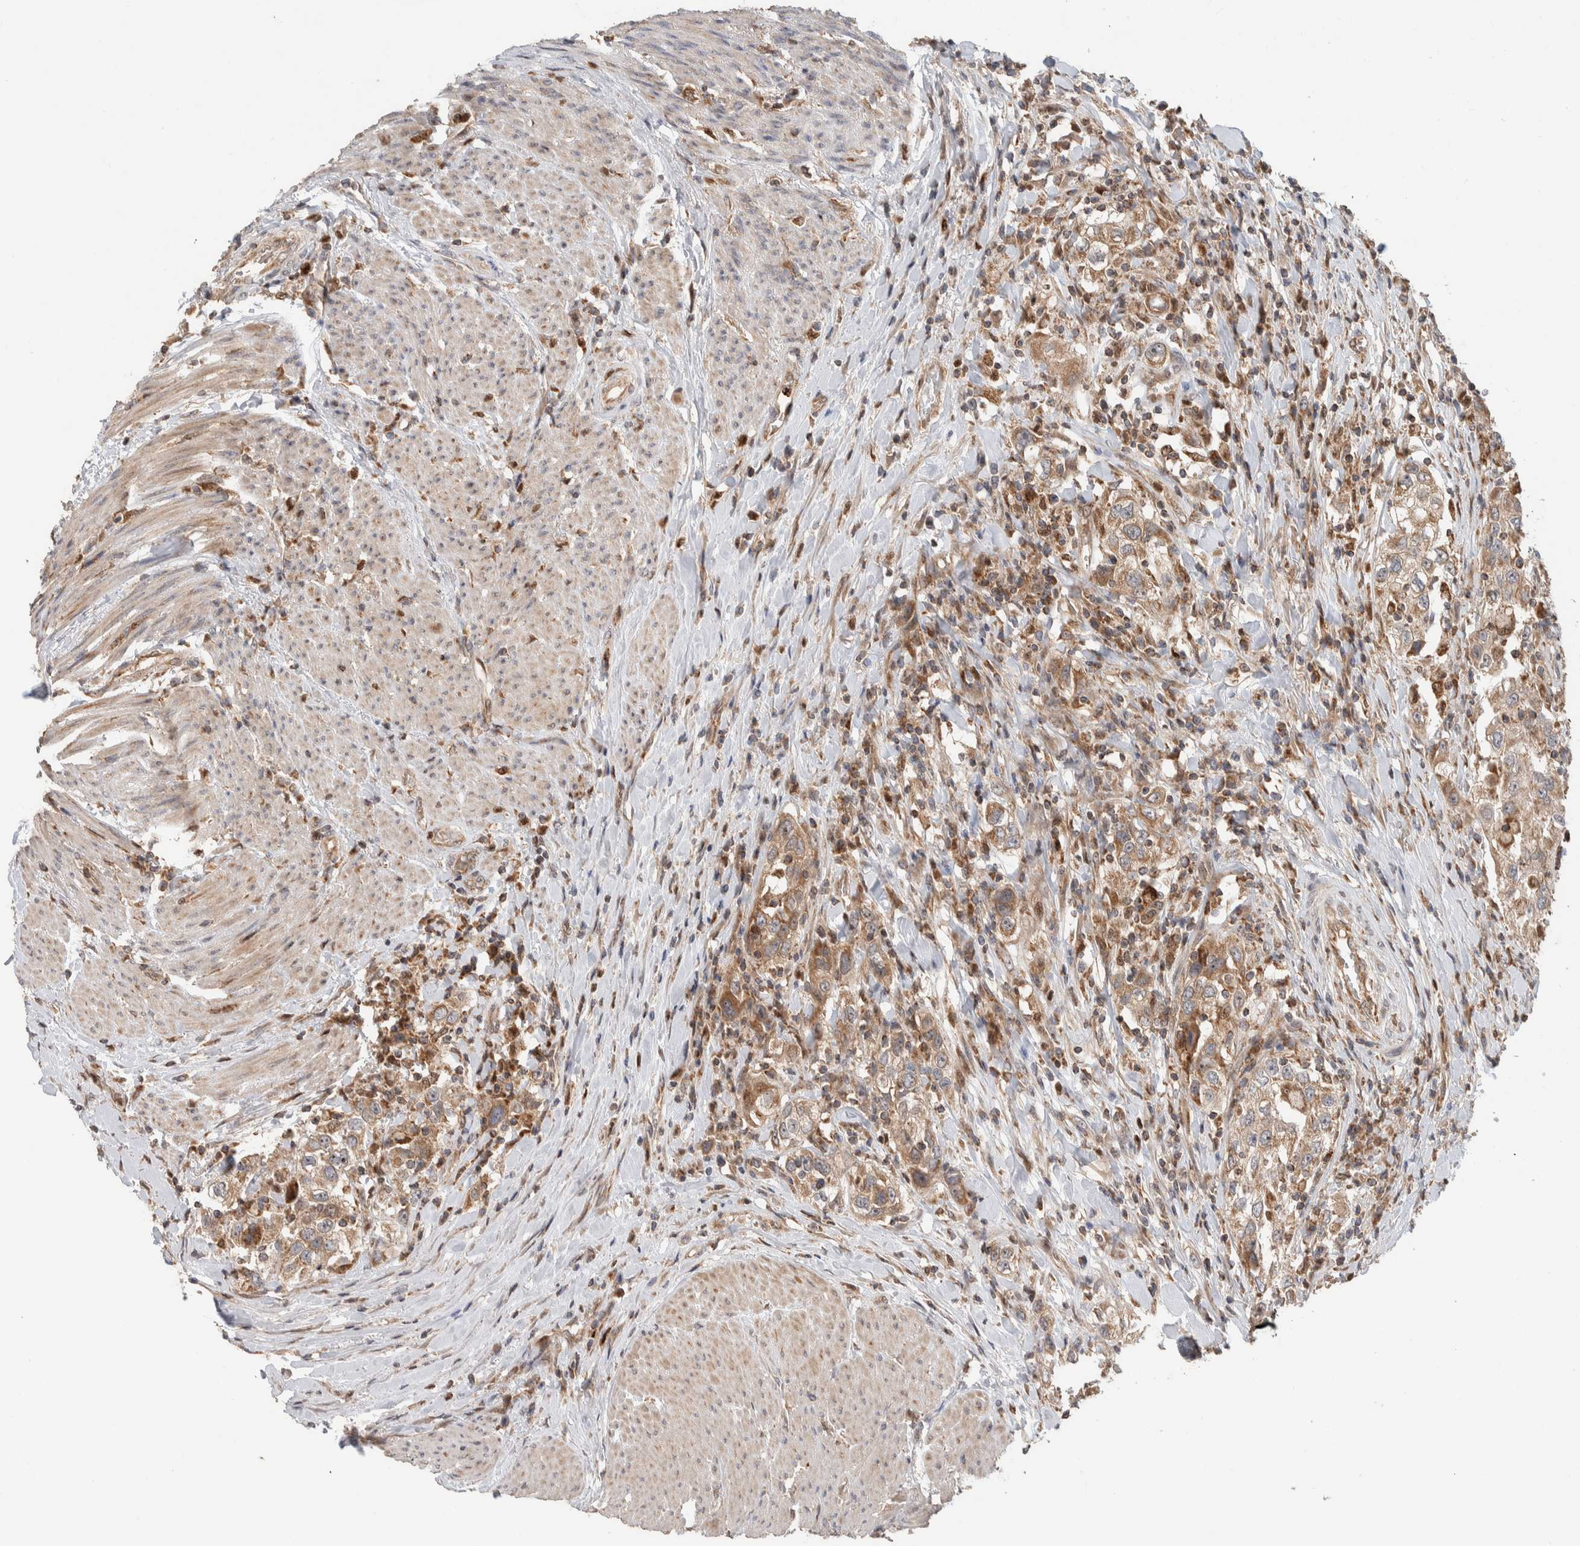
{"staining": {"intensity": "moderate", "quantity": ">75%", "location": "cytoplasmic/membranous"}, "tissue": "urothelial cancer", "cell_type": "Tumor cells", "image_type": "cancer", "snomed": [{"axis": "morphology", "description": "Urothelial carcinoma, High grade"}, {"axis": "topography", "description": "Urinary bladder"}], "caption": "Immunohistochemistry (IHC) (DAB (3,3'-diaminobenzidine)) staining of human urothelial carcinoma (high-grade) exhibits moderate cytoplasmic/membranous protein expression in about >75% of tumor cells.", "gene": "VPS53", "patient": {"sex": "female", "age": 80}}